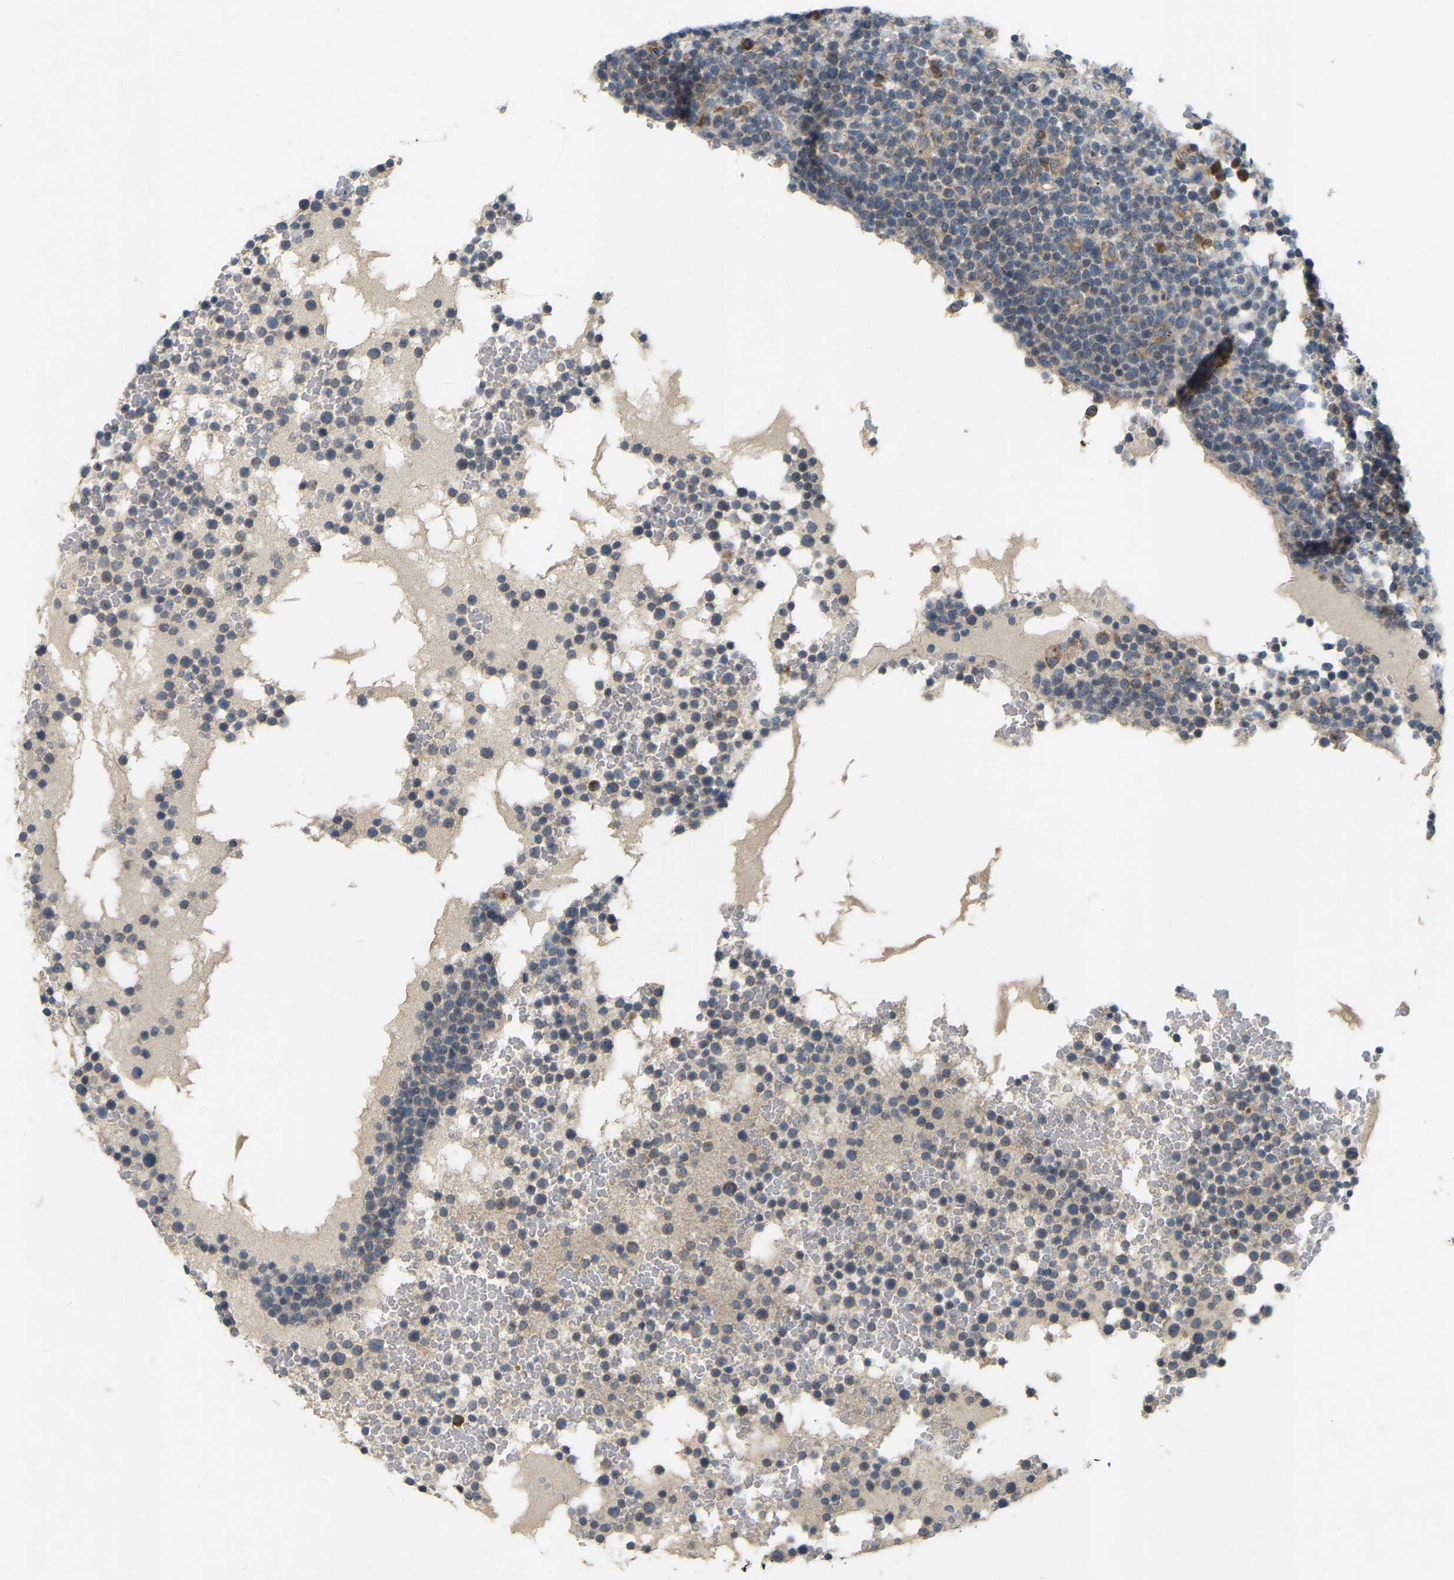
{"staining": {"intensity": "moderate", "quantity": "<25%", "location": "cytoplasmic/membranous"}, "tissue": "lymphoma", "cell_type": "Tumor cells", "image_type": "cancer", "snomed": [{"axis": "morphology", "description": "Malignant lymphoma, non-Hodgkin's type, High grade"}, {"axis": "topography", "description": "Lymph node"}], "caption": "This image demonstrates lymphoma stained with immunohistochemistry (IHC) to label a protein in brown. The cytoplasmic/membranous of tumor cells show moderate positivity for the protein. Nuclei are counter-stained blue.", "gene": "PARL", "patient": {"sex": "male", "age": 61}}